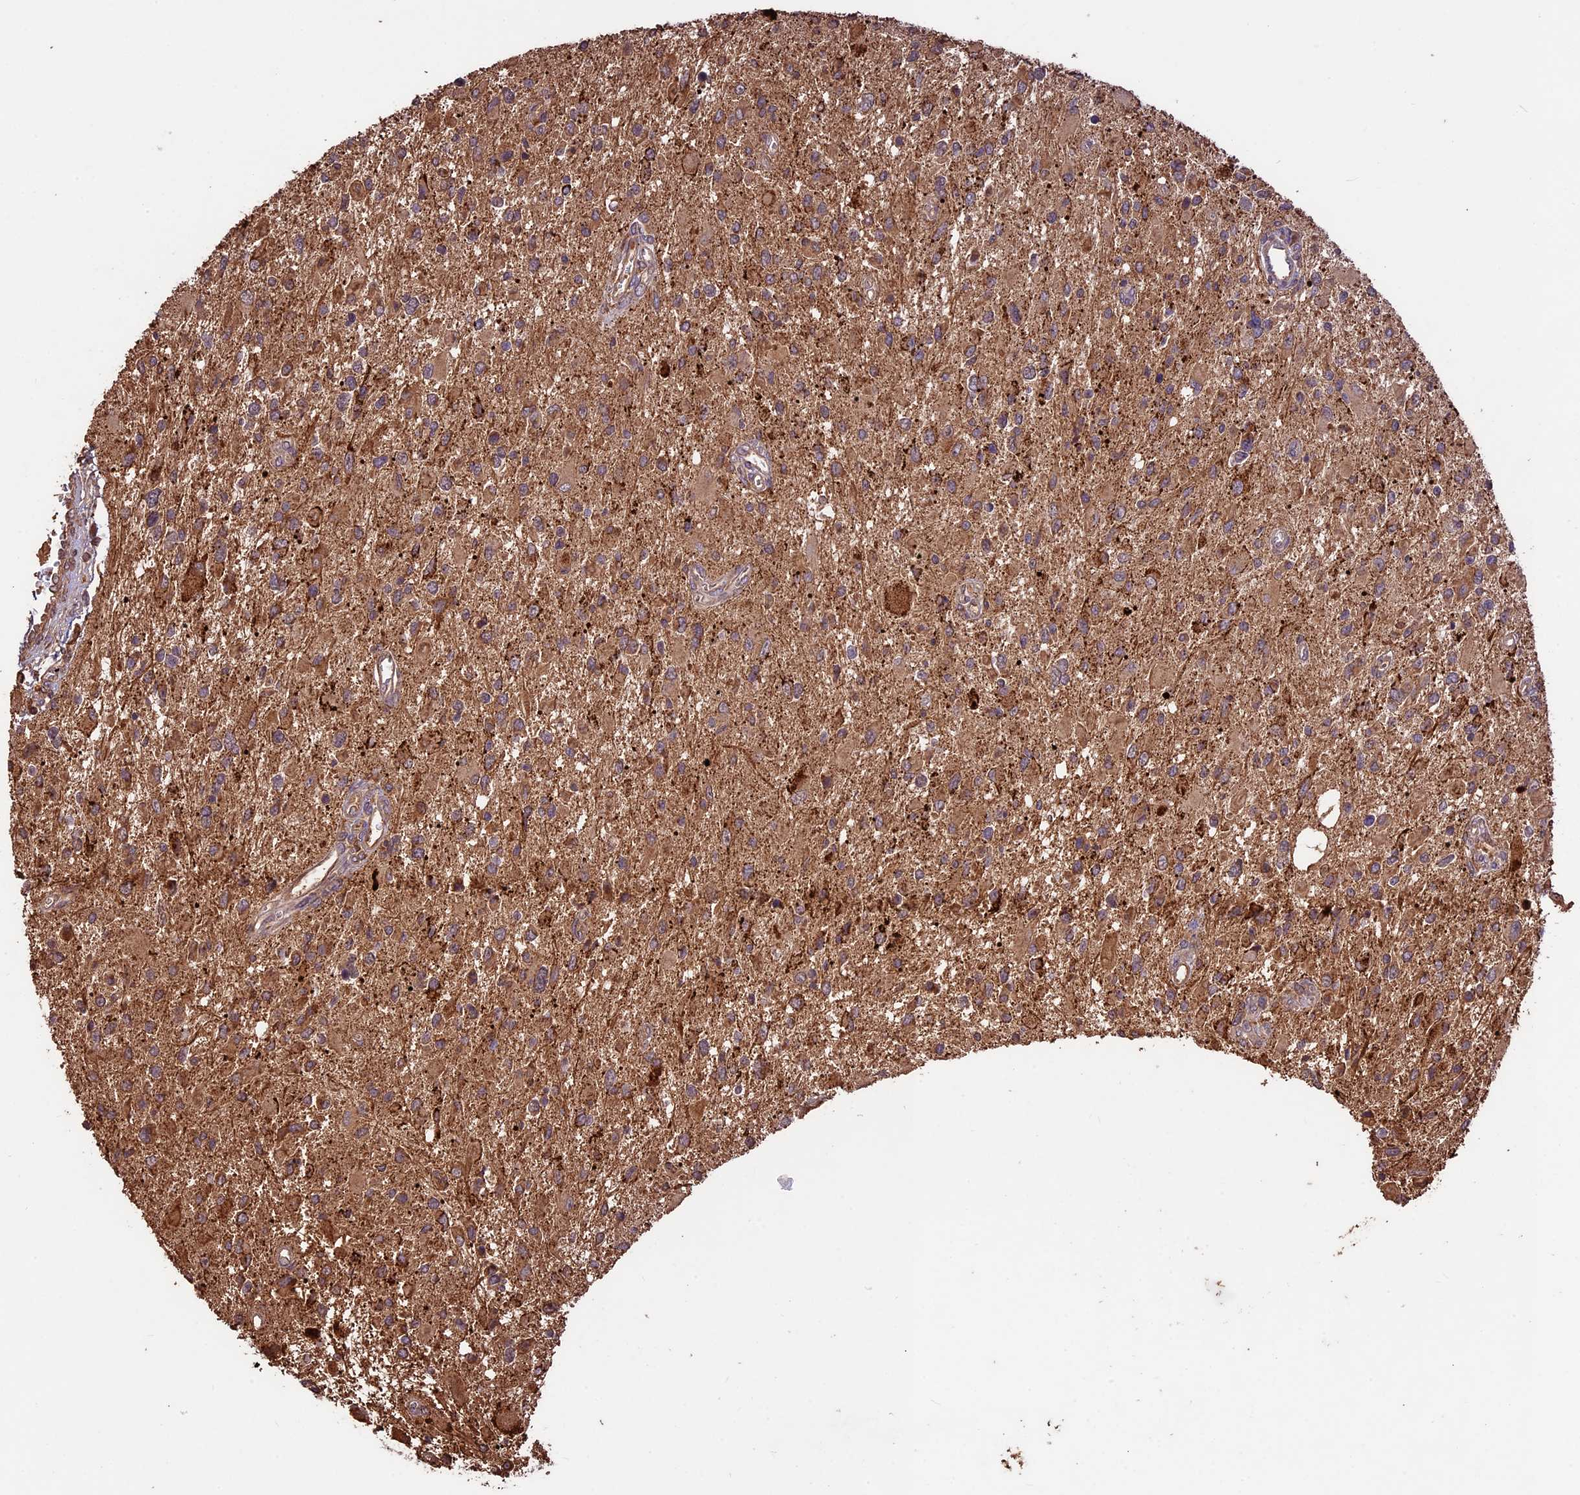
{"staining": {"intensity": "moderate", "quantity": ">75%", "location": "cytoplasmic/membranous"}, "tissue": "glioma", "cell_type": "Tumor cells", "image_type": "cancer", "snomed": [{"axis": "morphology", "description": "Glioma, malignant, High grade"}, {"axis": "topography", "description": "Brain"}], "caption": "The image exhibits immunohistochemical staining of high-grade glioma (malignant). There is moderate cytoplasmic/membranous staining is present in about >75% of tumor cells. The protein of interest is stained brown, and the nuclei are stained in blue (DAB IHC with brightfield microscopy, high magnification).", "gene": "CRLF1", "patient": {"sex": "male", "age": 53}}